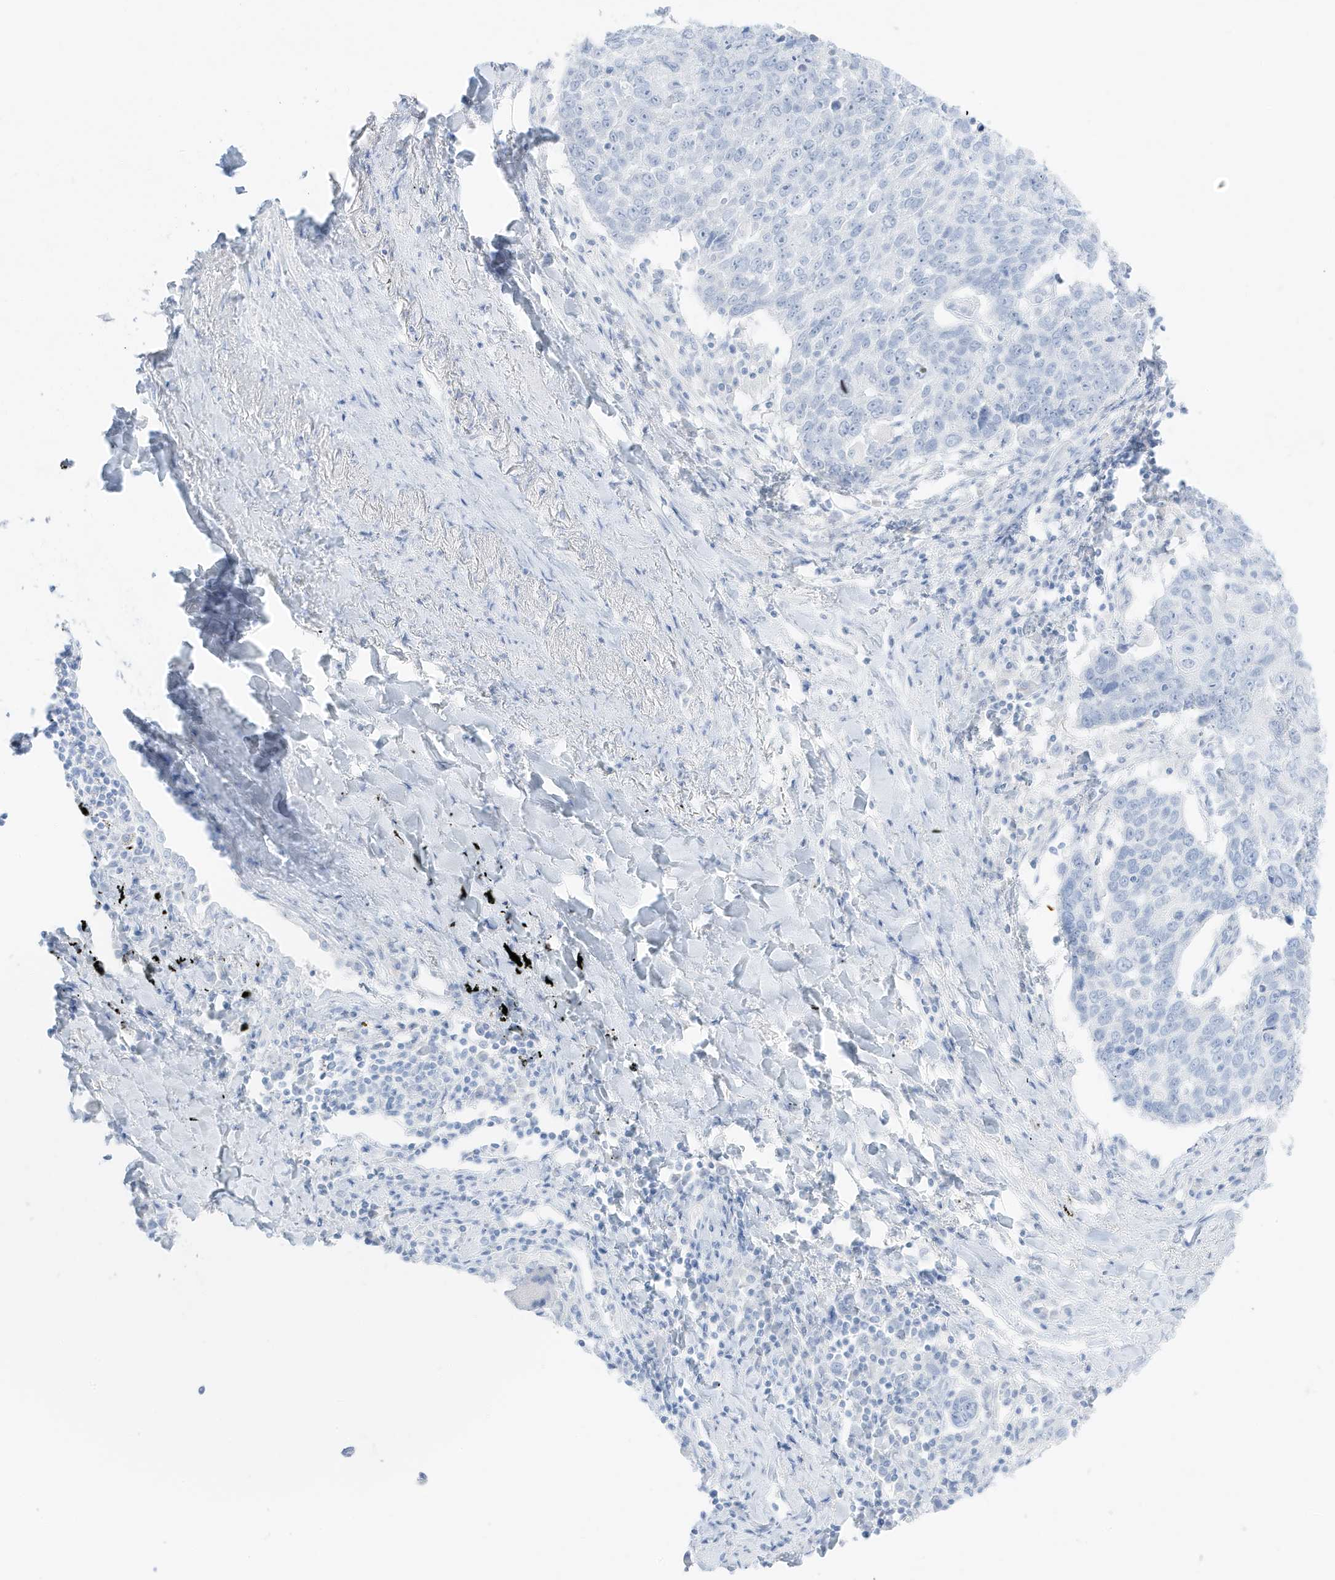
{"staining": {"intensity": "negative", "quantity": "none", "location": "none"}, "tissue": "lung cancer", "cell_type": "Tumor cells", "image_type": "cancer", "snomed": [{"axis": "morphology", "description": "Squamous cell carcinoma, NOS"}, {"axis": "topography", "description": "Lung"}], "caption": "Immunohistochemical staining of human lung squamous cell carcinoma shows no significant expression in tumor cells. Brightfield microscopy of immunohistochemistry (IHC) stained with DAB (3,3'-diaminobenzidine) (brown) and hematoxylin (blue), captured at high magnification.", "gene": "SLC22A13", "patient": {"sex": "male", "age": 66}}